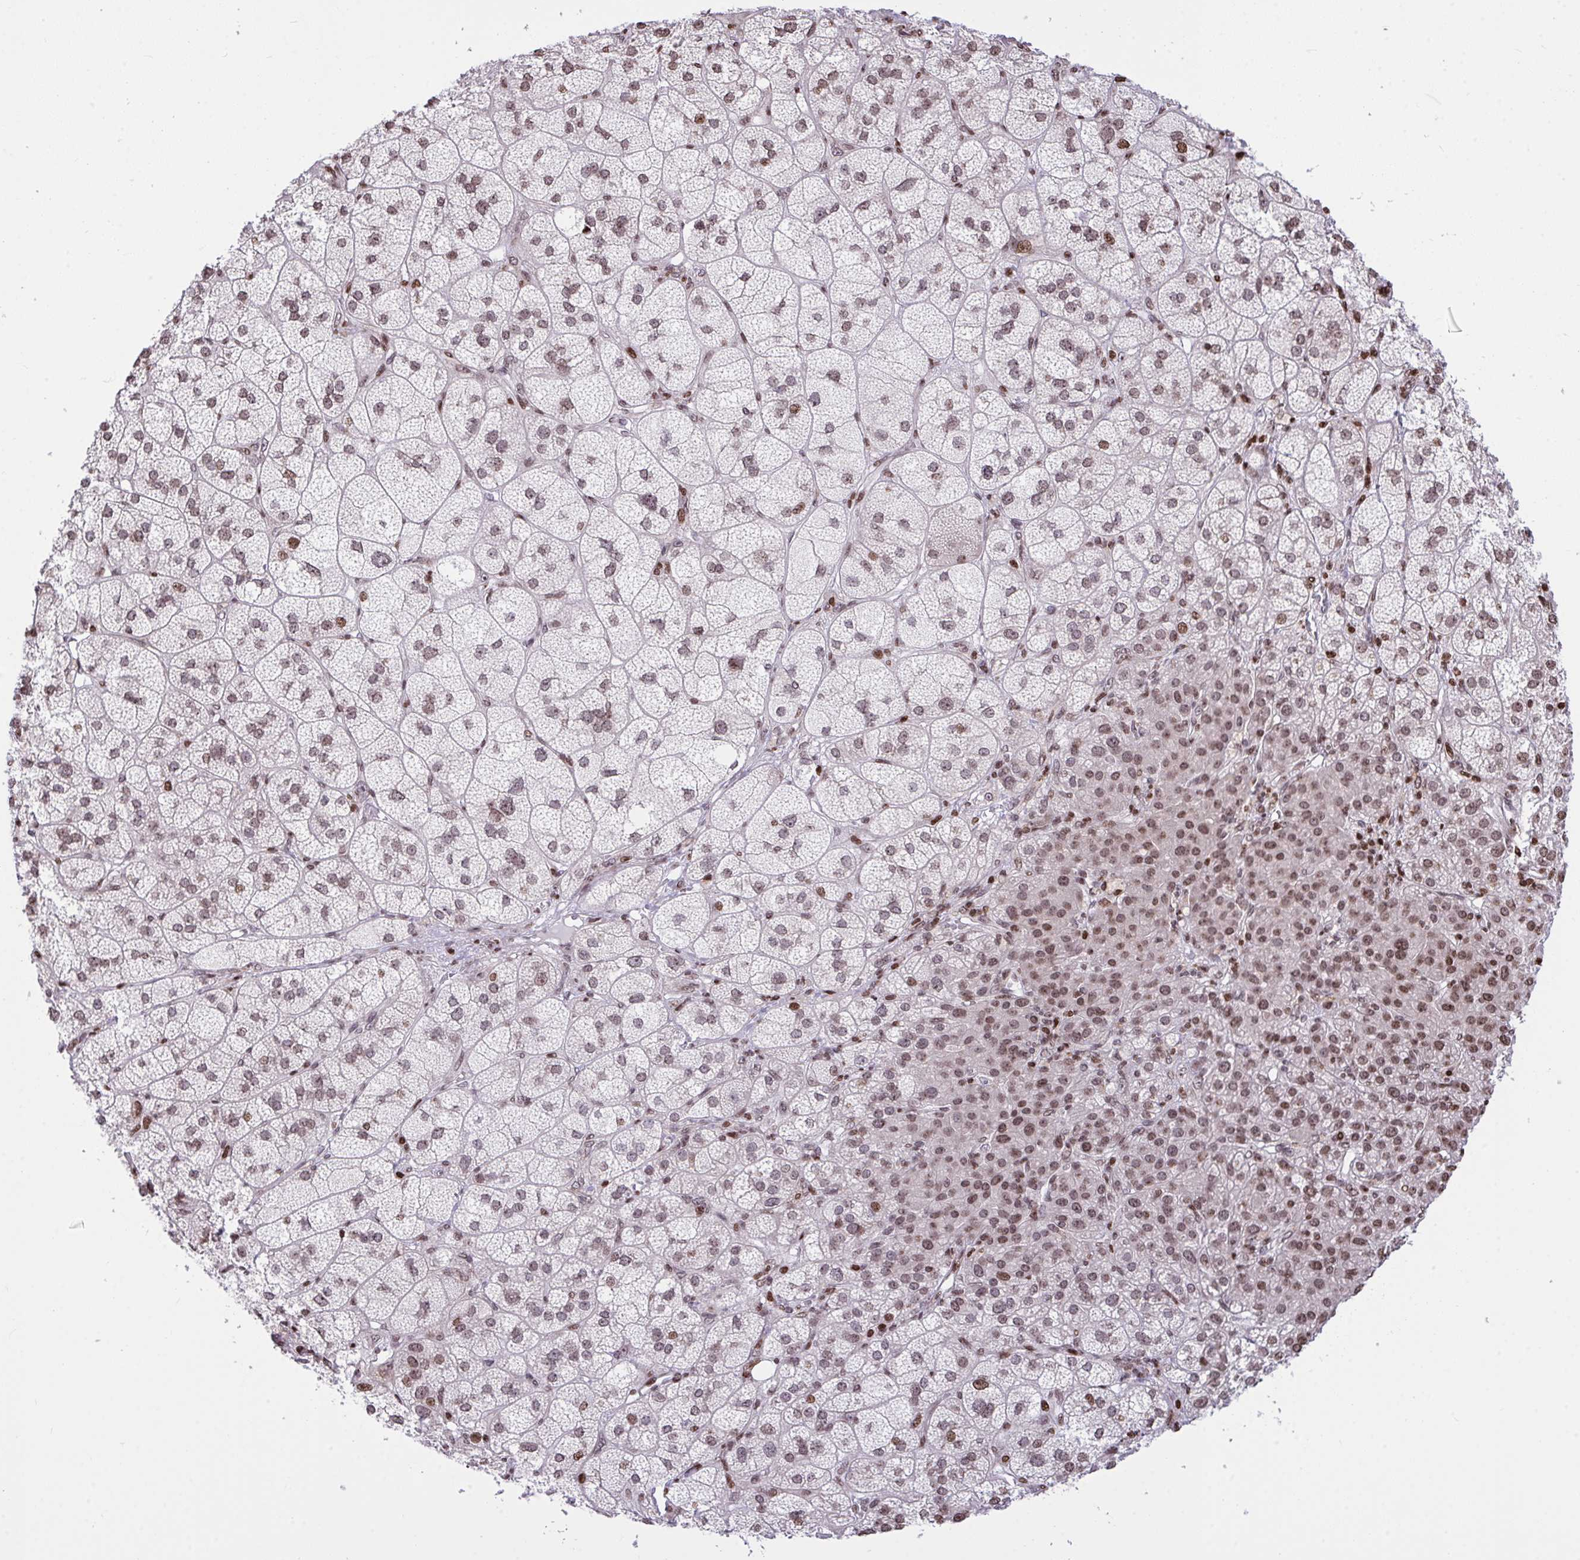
{"staining": {"intensity": "strong", "quantity": "25%-75%", "location": "nuclear"}, "tissue": "adrenal gland", "cell_type": "Glandular cells", "image_type": "normal", "snomed": [{"axis": "morphology", "description": "Normal tissue, NOS"}, {"axis": "topography", "description": "Adrenal gland"}], "caption": "There is high levels of strong nuclear staining in glandular cells of unremarkable adrenal gland, as demonstrated by immunohistochemical staining (brown color).", "gene": "RAPGEF5", "patient": {"sex": "female", "age": 60}}